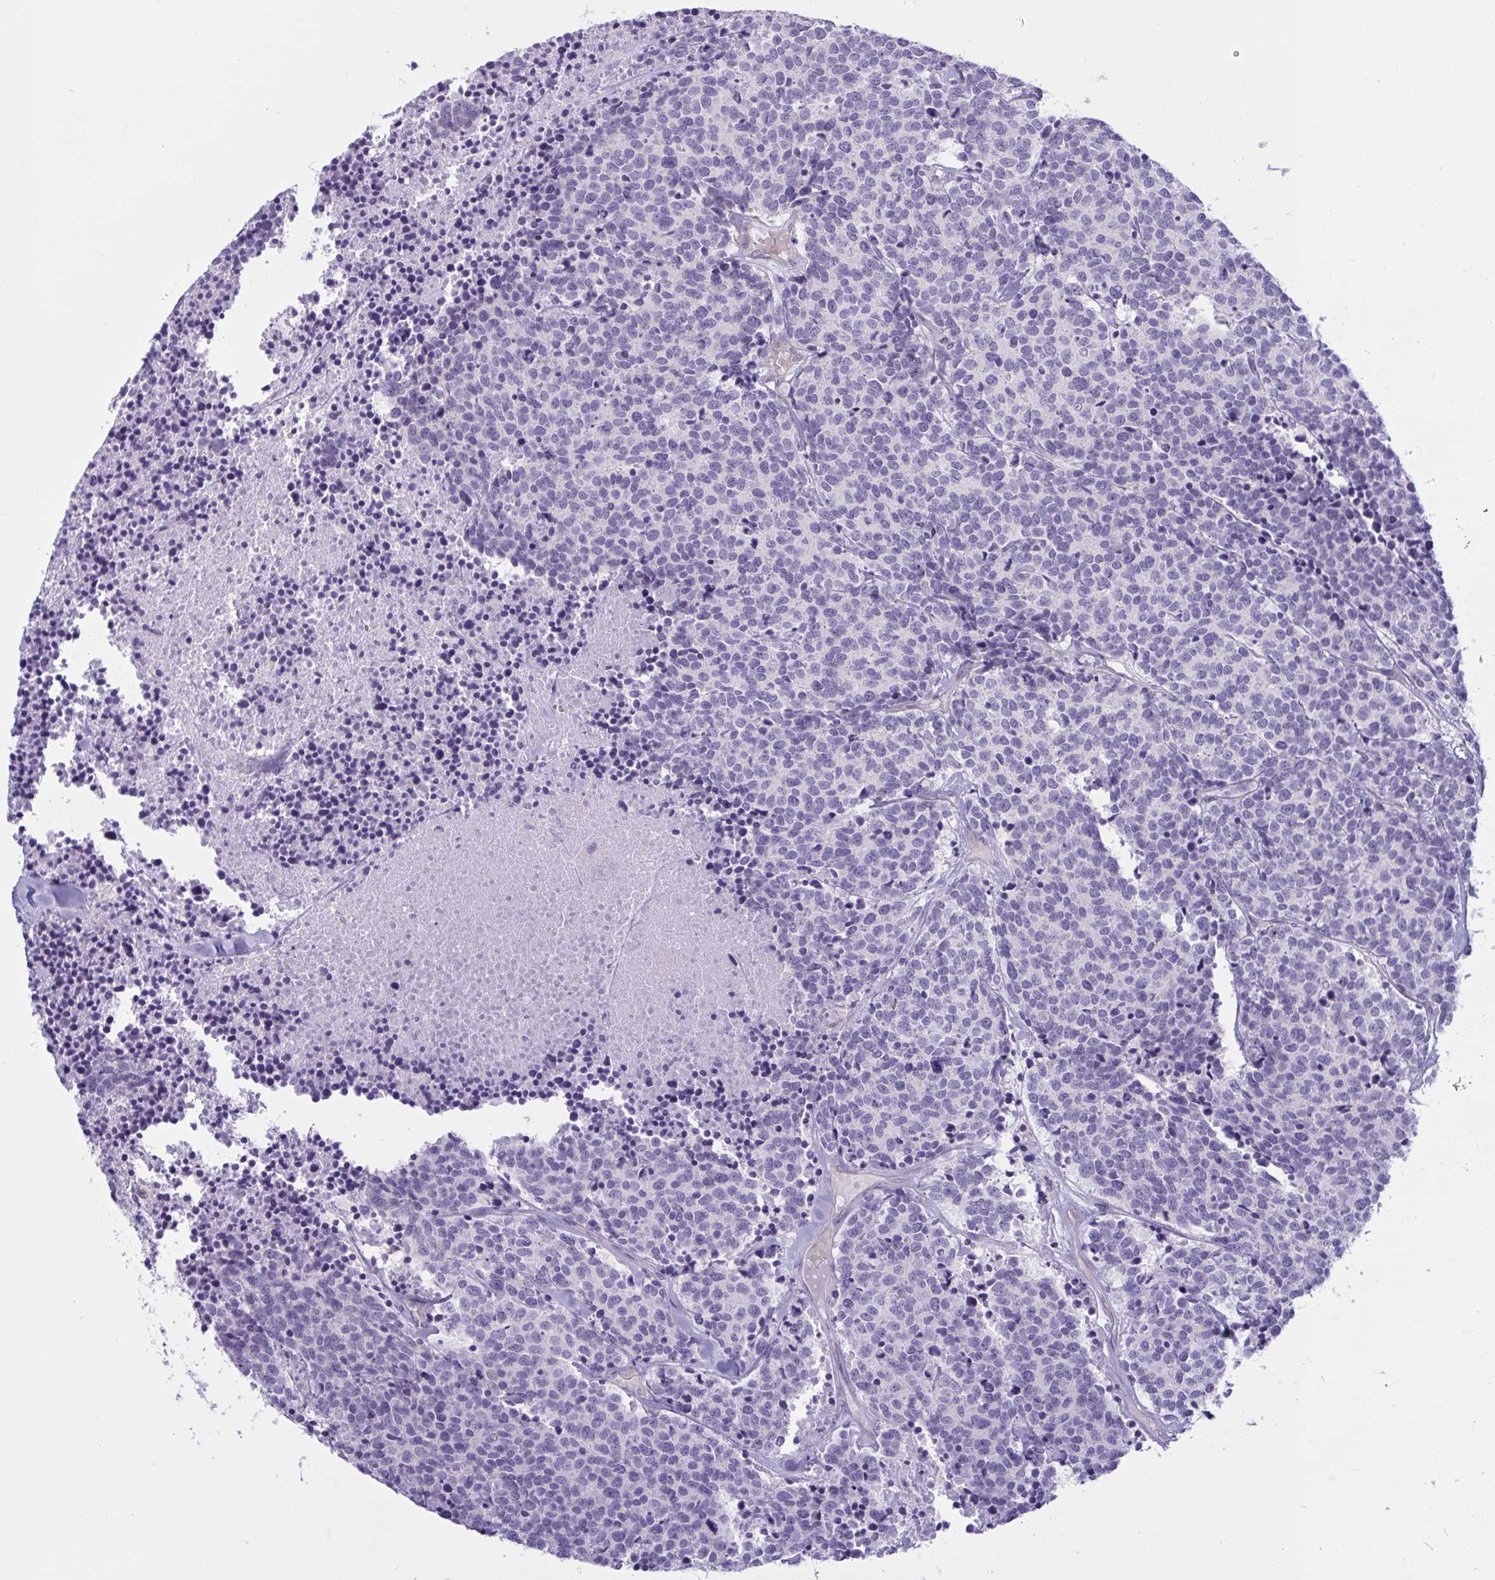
{"staining": {"intensity": "negative", "quantity": "none", "location": "none"}, "tissue": "carcinoid", "cell_type": "Tumor cells", "image_type": "cancer", "snomed": [{"axis": "morphology", "description": "Carcinoid, malignant, NOS"}, {"axis": "topography", "description": "Skin"}], "caption": "Immunohistochemical staining of carcinoid (malignant) displays no significant positivity in tumor cells.", "gene": "TANK", "patient": {"sex": "female", "age": 79}}